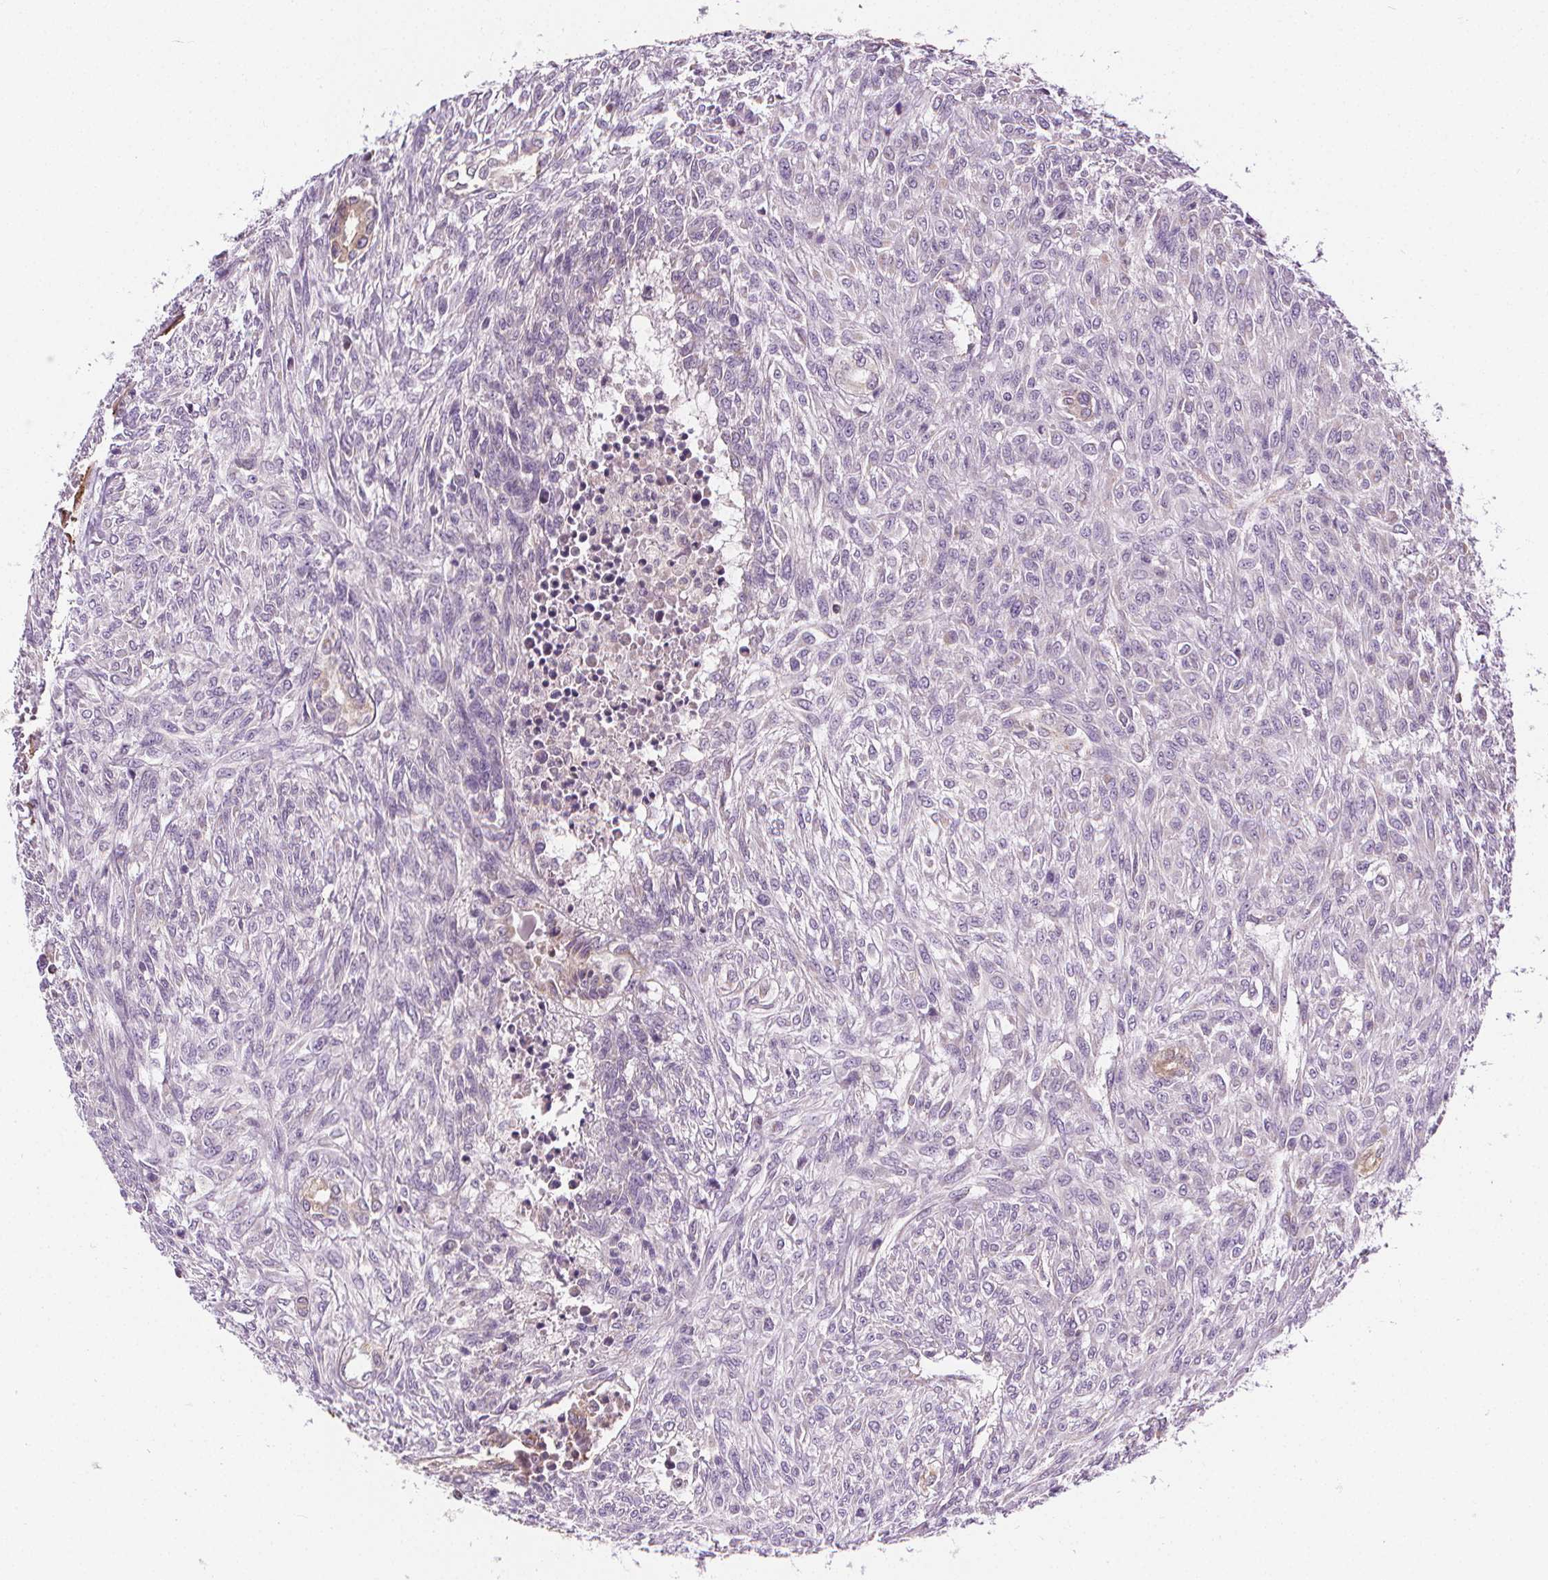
{"staining": {"intensity": "negative", "quantity": "none", "location": "none"}, "tissue": "renal cancer", "cell_type": "Tumor cells", "image_type": "cancer", "snomed": [{"axis": "morphology", "description": "Adenocarcinoma, NOS"}, {"axis": "topography", "description": "Kidney"}], "caption": "Adenocarcinoma (renal) stained for a protein using IHC exhibits no staining tumor cells.", "gene": "RAB20", "patient": {"sex": "male", "age": 58}}